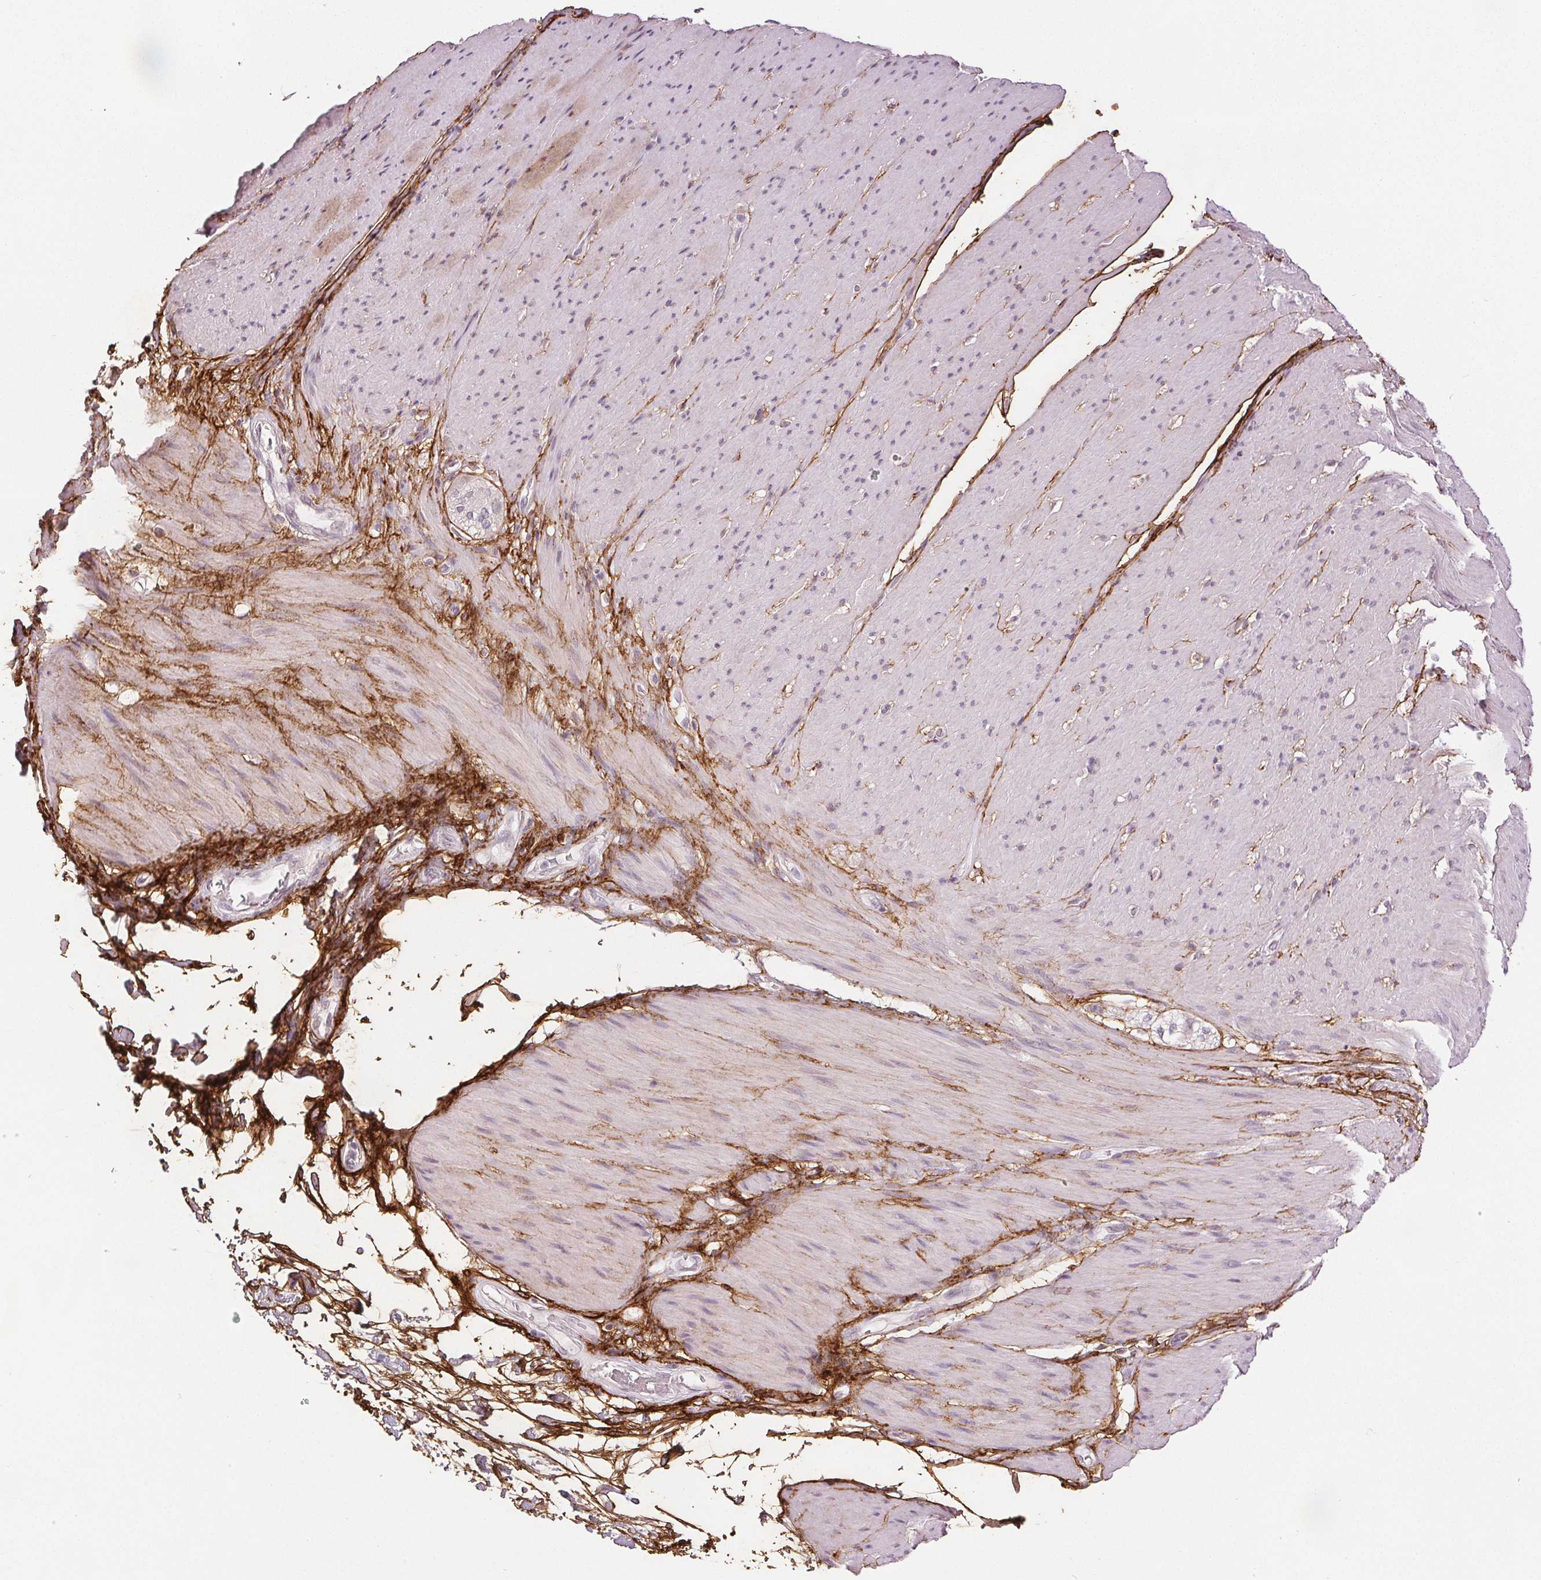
{"staining": {"intensity": "moderate", "quantity": "<25%", "location": "cytoplasmic/membranous"}, "tissue": "smooth muscle", "cell_type": "Smooth muscle cells", "image_type": "normal", "snomed": [{"axis": "morphology", "description": "Normal tissue, NOS"}, {"axis": "topography", "description": "Smooth muscle"}, {"axis": "topography", "description": "Rectum"}], "caption": "An image of human smooth muscle stained for a protein displays moderate cytoplasmic/membranous brown staining in smooth muscle cells.", "gene": "FBN1", "patient": {"sex": "male", "age": 53}}